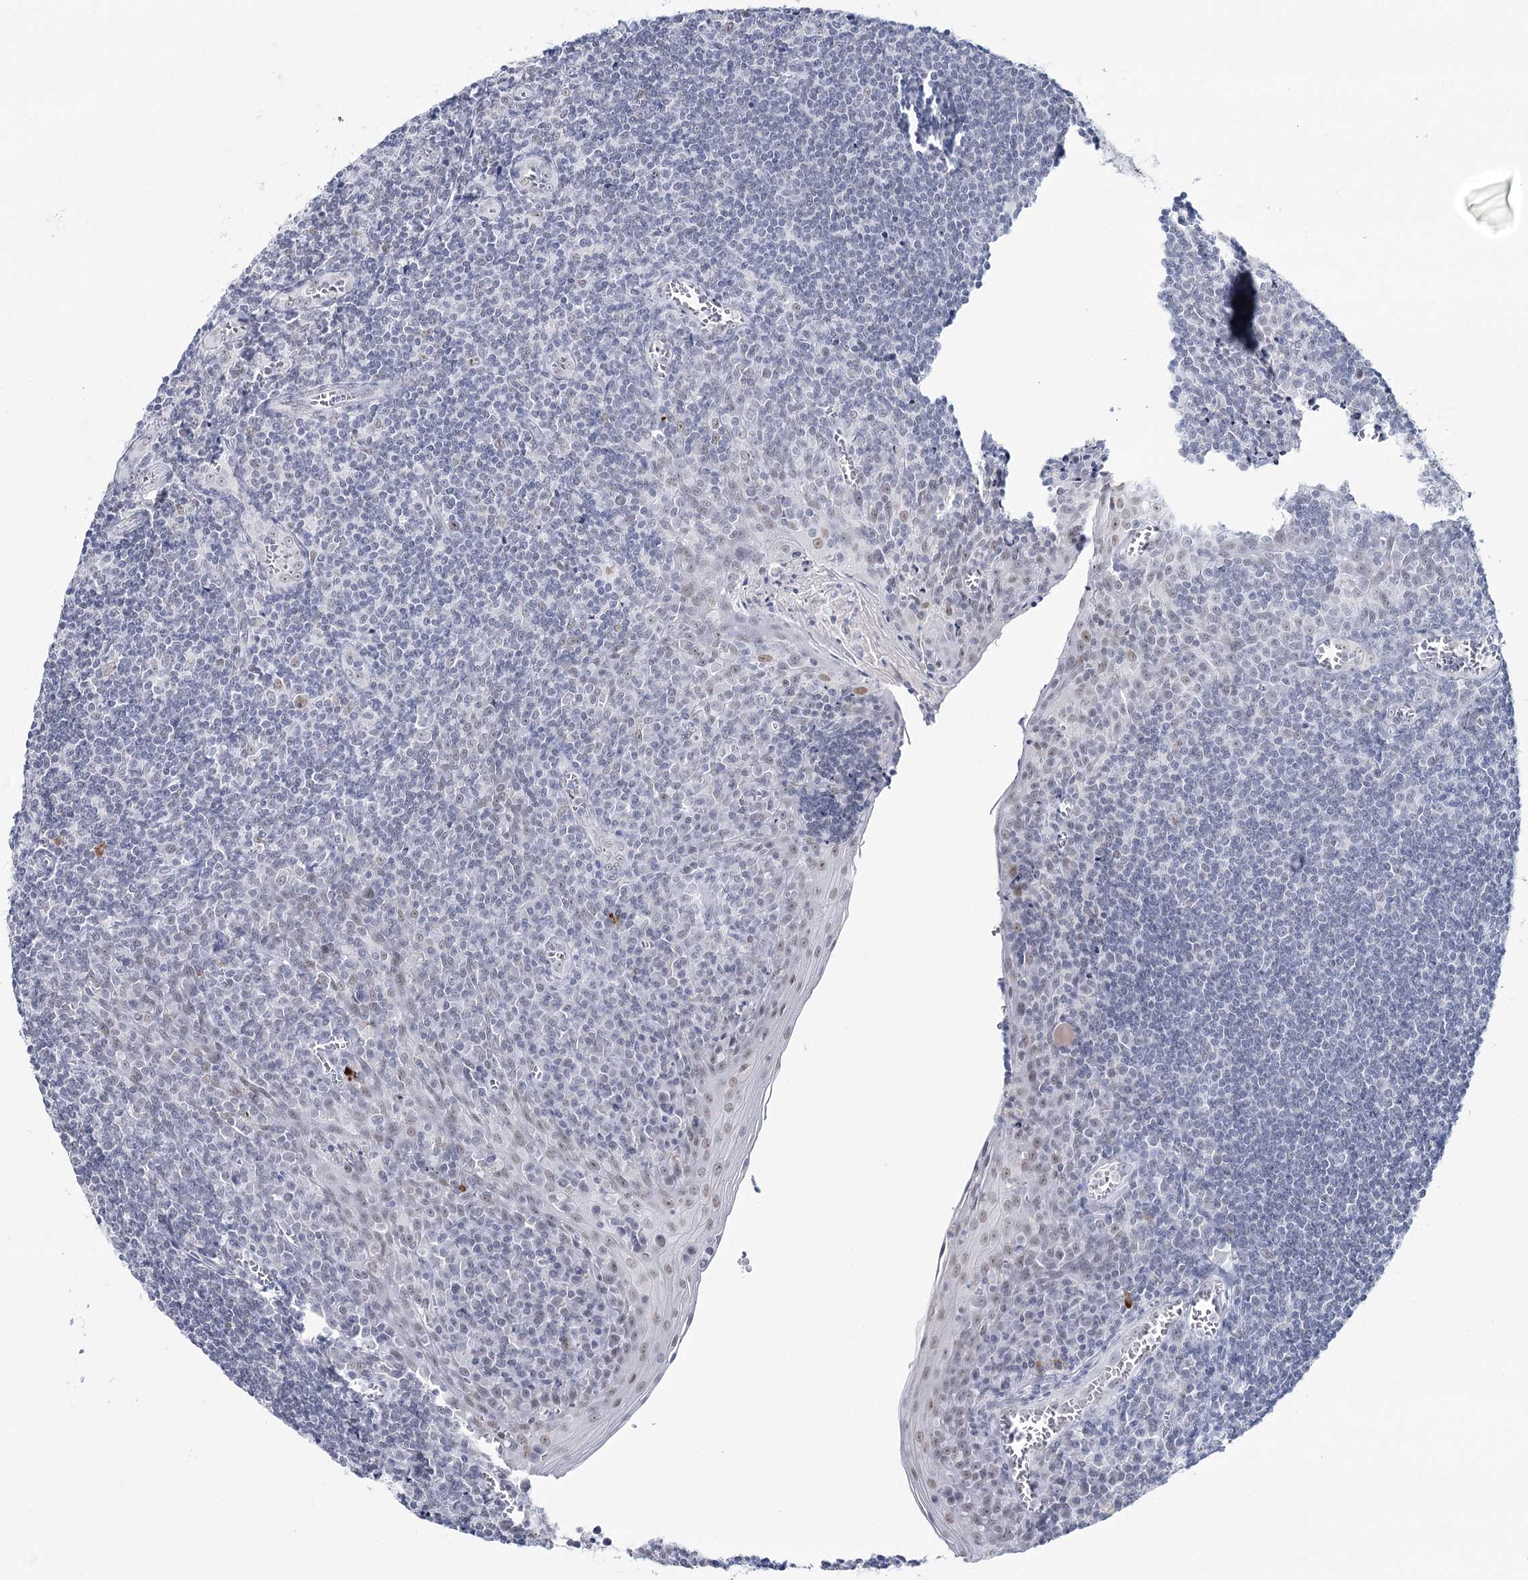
{"staining": {"intensity": "negative", "quantity": "none", "location": "none"}, "tissue": "tonsil", "cell_type": "Germinal center cells", "image_type": "normal", "snomed": [{"axis": "morphology", "description": "Normal tissue, NOS"}, {"axis": "topography", "description": "Tonsil"}], "caption": "Protein analysis of unremarkable tonsil shows no significant expression in germinal center cells. Nuclei are stained in blue.", "gene": "ZC3H8", "patient": {"sex": "male", "age": 27}}